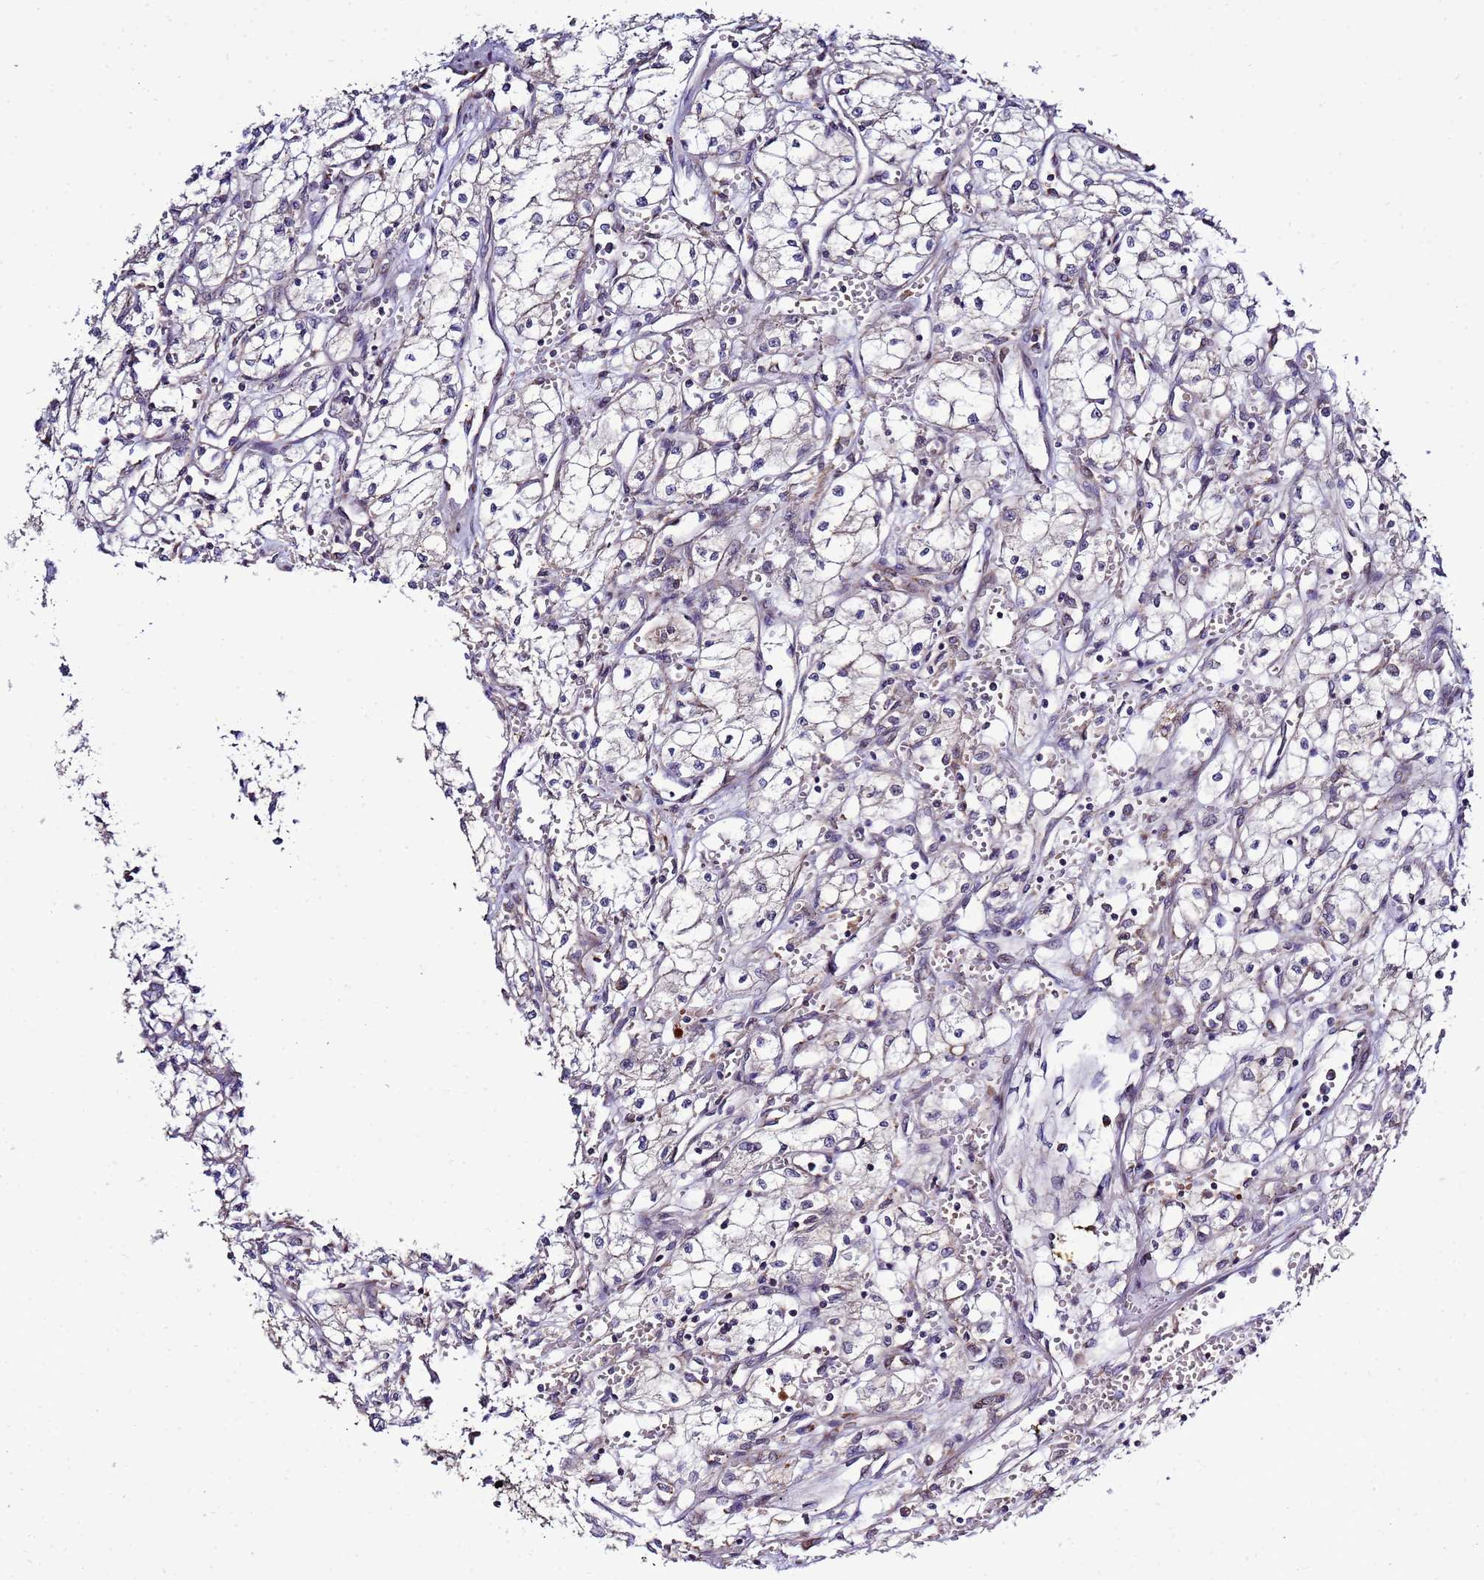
{"staining": {"intensity": "negative", "quantity": "none", "location": "none"}, "tissue": "renal cancer", "cell_type": "Tumor cells", "image_type": "cancer", "snomed": [{"axis": "morphology", "description": "Adenocarcinoma, NOS"}, {"axis": "topography", "description": "Kidney"}], "caption": "DAB immunohistochemical staining of adenocarcinoma (renal) reveals no significant staining in tumor cells.", "gene": "NOL8", "patient": {"sex": "male", "age": 59}}